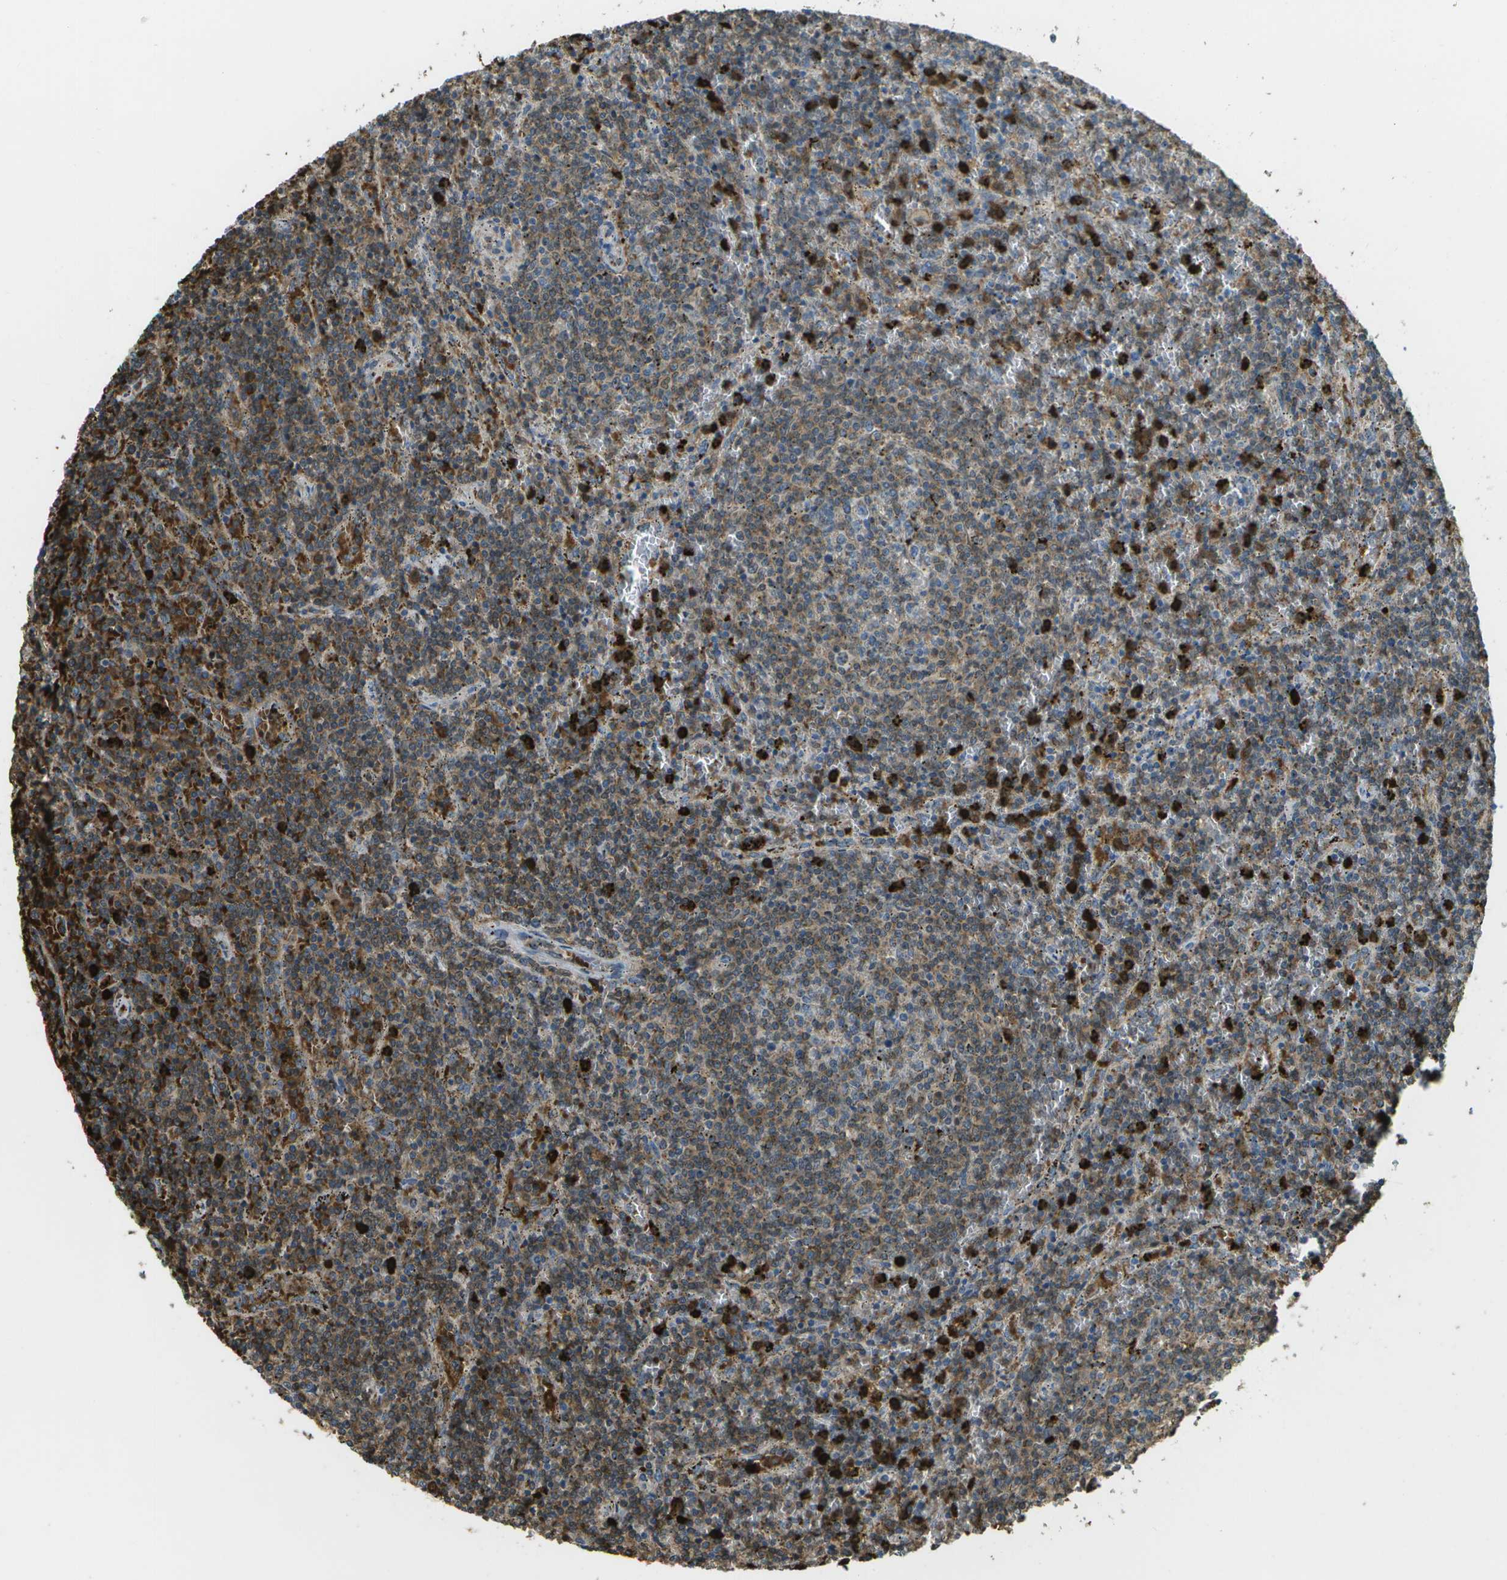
{"staining": {"intensity": "moderate", "quantity": "25%-75%", "location": "cytoplasmic/membranous"}, "tissue": "lymphoma", "cell_type": "Tumor cells", "image_type": "cancer", "snomed": [{"axis": "morphology", "description": "Malignant lymphoma, non-Hodgkin's type, Low grade"}, {"axis": "topography", "description": "Spleen"}], "caption": "Immunohistochemical staining of low-grade malignant lymphoma, non-Hodgkin's type displays medium levels of moderate cytoplasmic/membranous protein expression in about 25%-75% of tumor cells. (DAB IHC, brown staining for protein, blue staining for nuclei).", "gene": "CACHD1", "patient": {"sex": "female", "age": 50}}